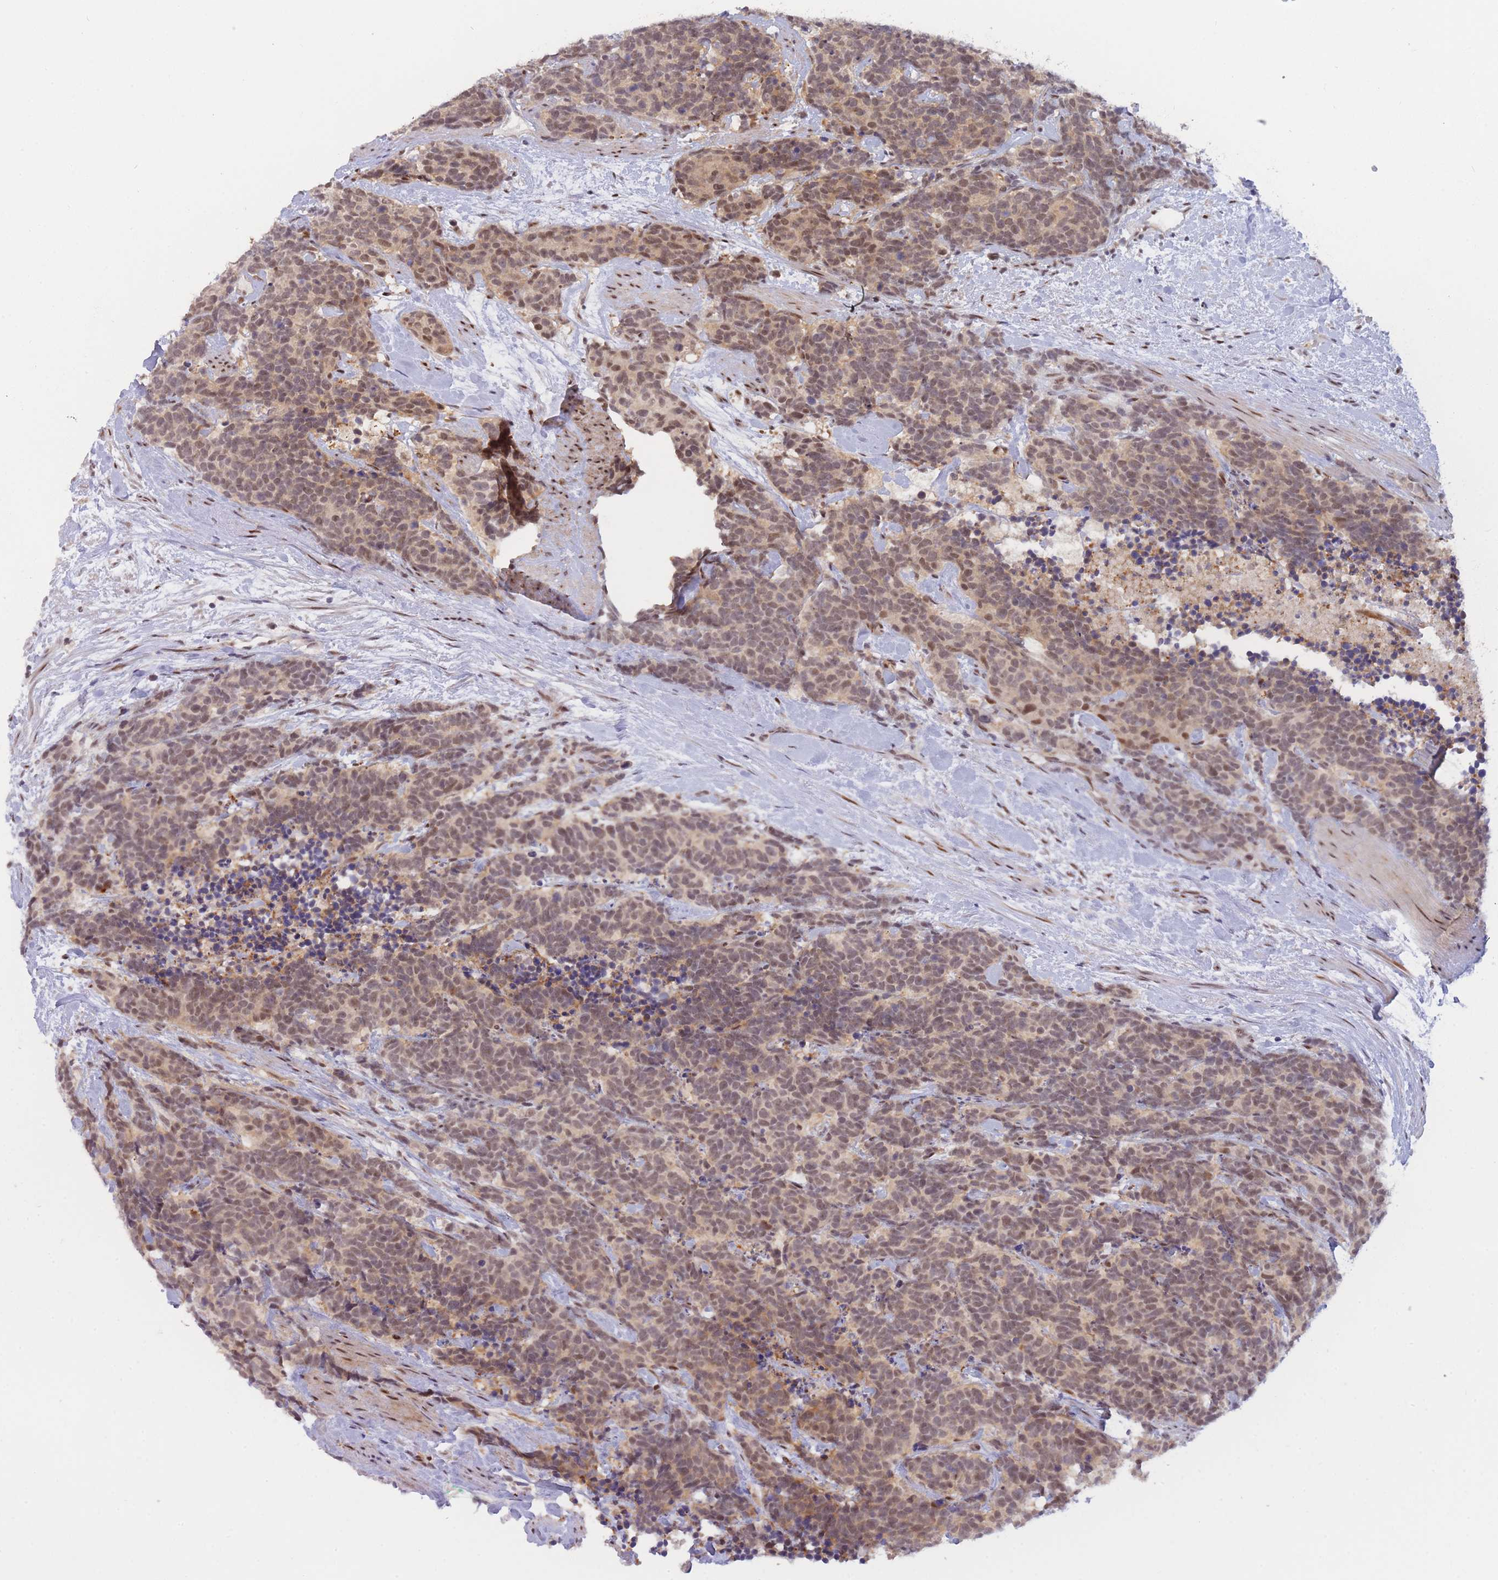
{"staining": {"intensity": "moderate", "quantity": ">75%", "location": "nuclear"}, "tissue": "carcinoid", "cell_type": "Tumor cells", "image_type": "cancer", "snomed": [{"axis": "morphology", "description": "Carcinoma, NOS"}, {"axis": "morphology", "description": "Carcinoid, malignant, NOS"}, {"axis": "topography", "description": "Prostate"}], "caption": "Moderate nuclear expression is identified in about >75% of tumor cells in carcinoid.", "gene": "DEAF1", "patient": {"sex": "male", "age": 57}}